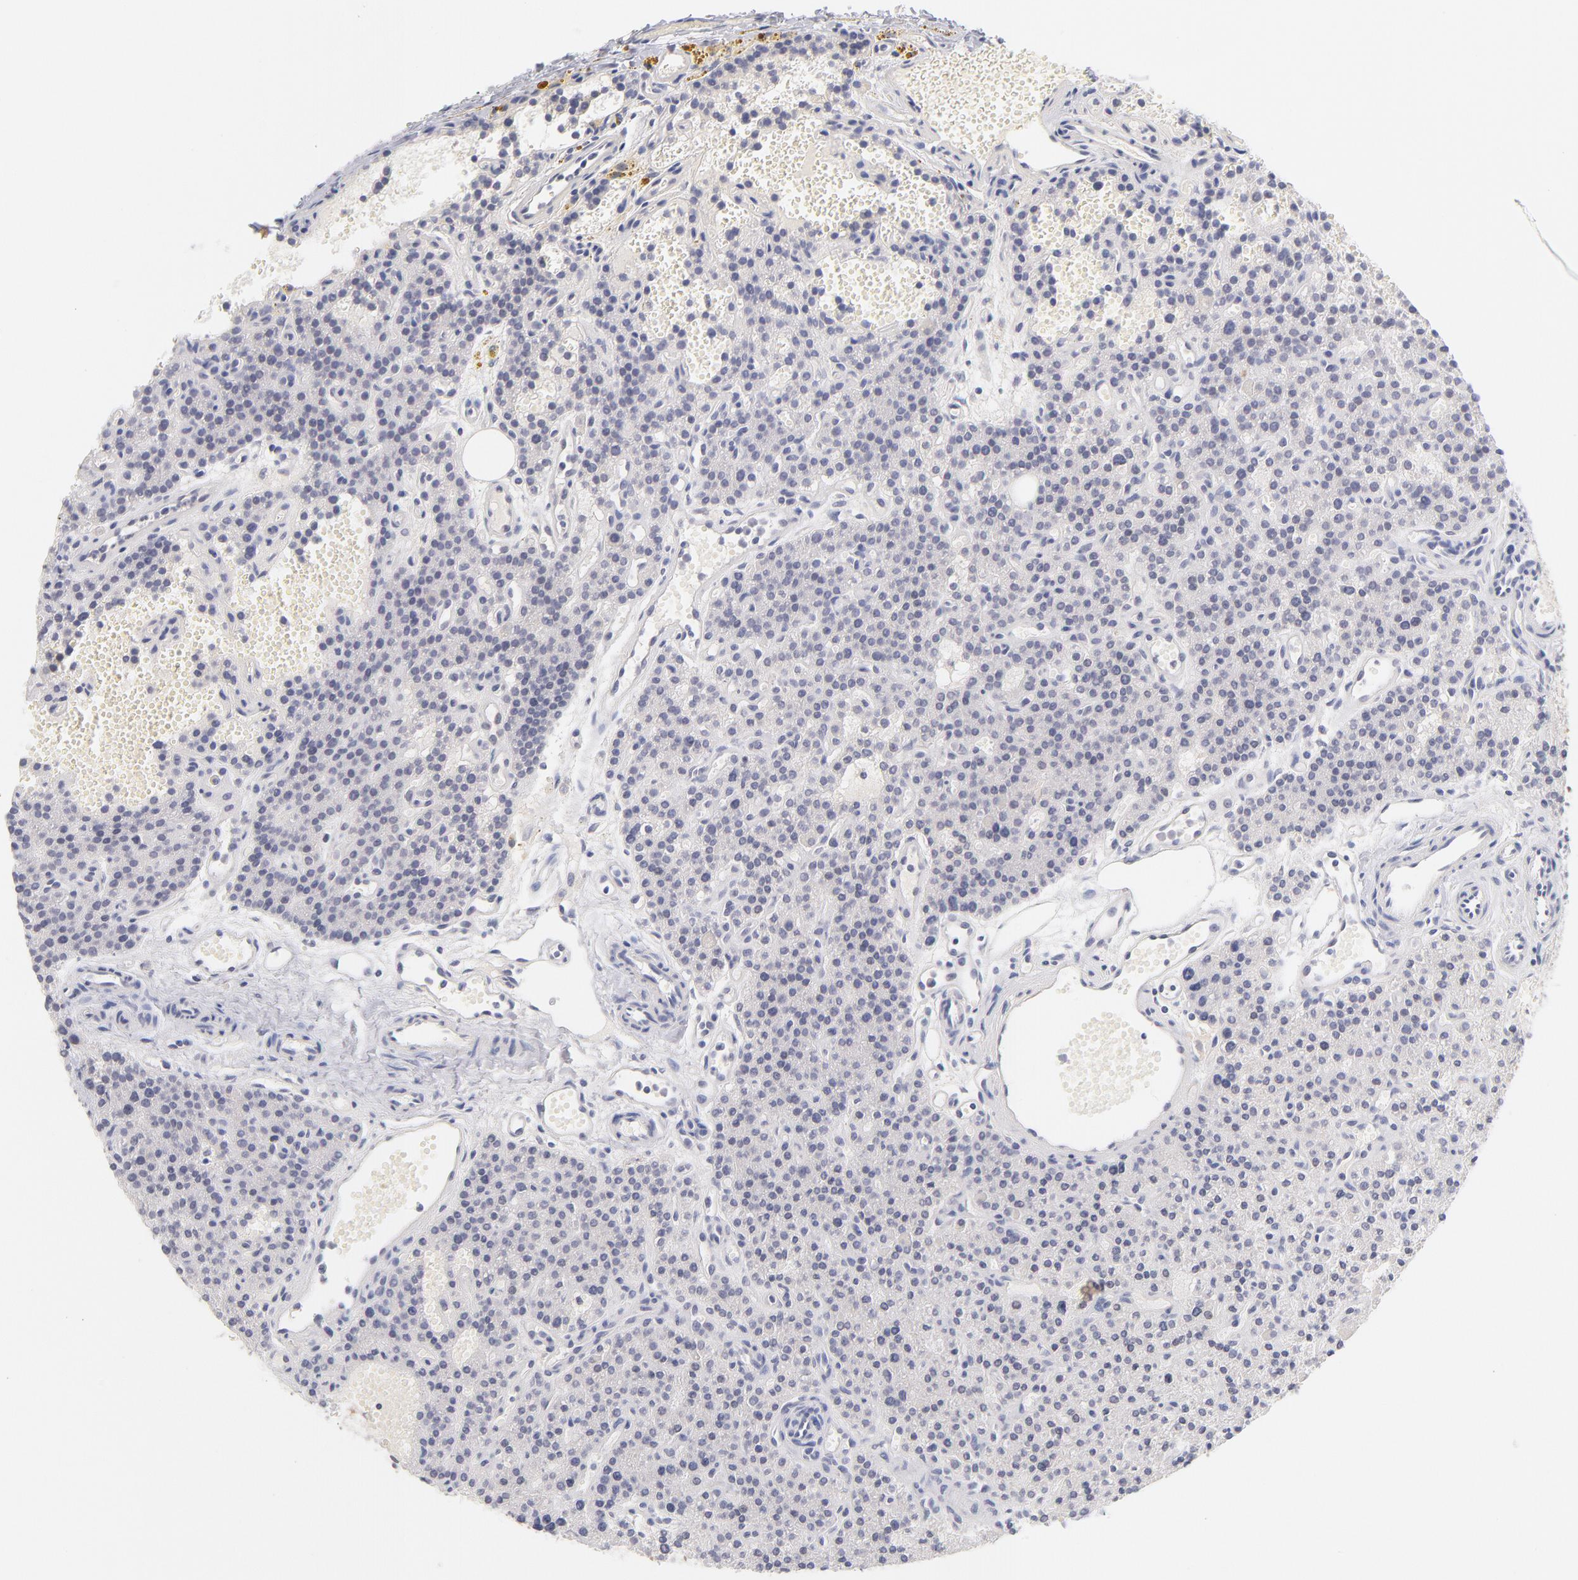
{"staining": {"intensity": "negative", "quantity": "none", "location": "none"}, "tissue": "parathyroid gland", "cell_type": "Glandular cells", "image_type": "normal", "snomed": [{"axis": "morphology", "description": "Normal tissue, NOS"}, {"axis": "topography", "description": "Parathyroid gland"}], "caption": "An immunohistochemistry (IHC) photomicrograph of unremarkable parathyroid gland is shown. There is no staining in glandular cells of parathyroid gland.", "gene": "CASP6", "patient": {"sex": "male", "age": 25}}